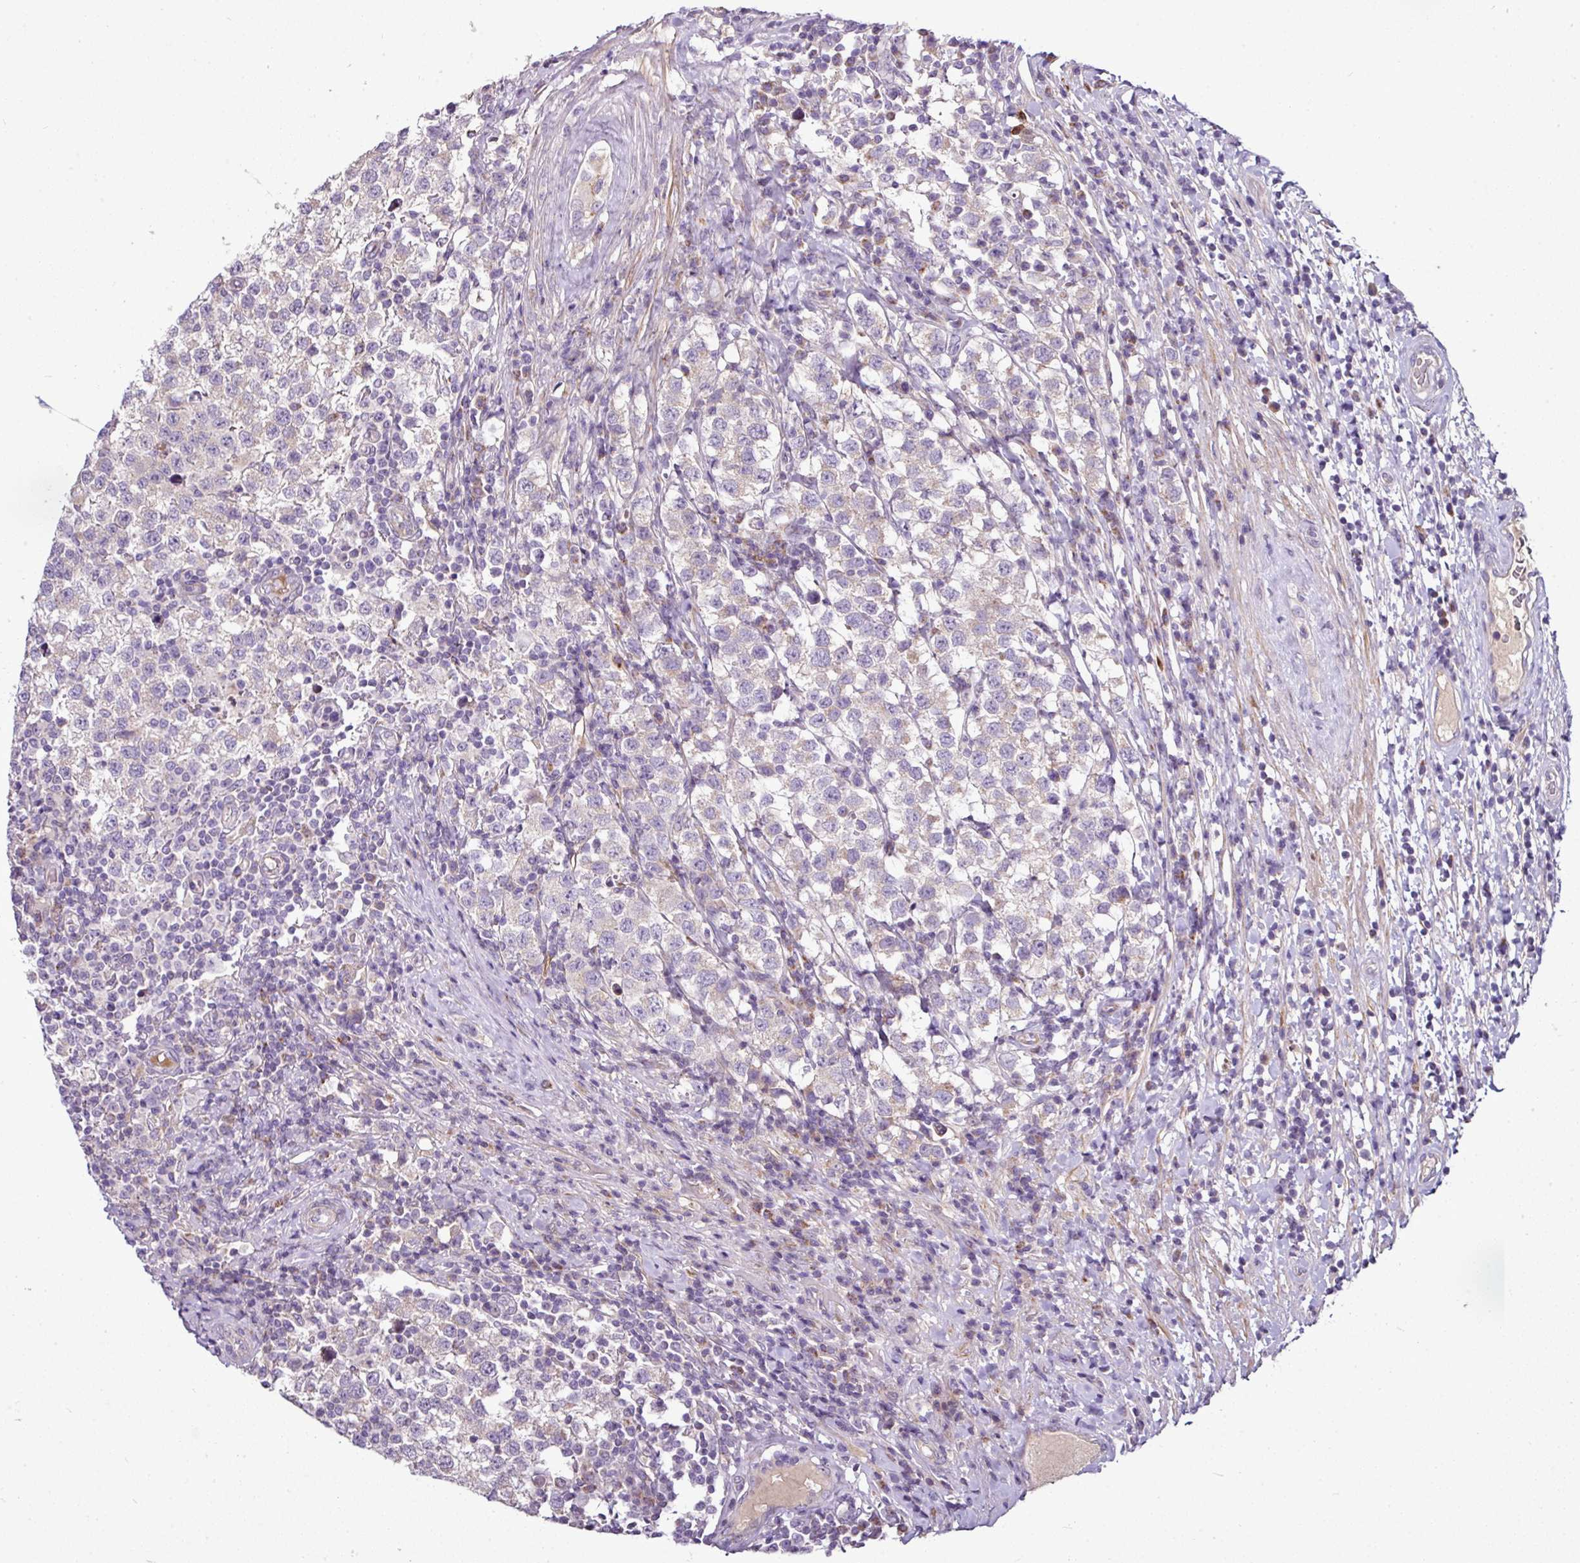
{"staining": {"intensity": "negative", "quantity": "none", "location": "none"}, "tissue": "testis cancer", "cell_type": "Tumor cells", "image_type": "cancer", "snomed": [{"axis": "morphology", "description": "Seminoma, NOS"}, {"axis": "topography", "description": "Testis"}], "caption": "IHC micrograph of neoplastic tissue: testis cancer stained with DAB (3,3'-diaminobenzidine) demonstrates no significant protein expression in tumor cells.", "gene": "GAN", "patient": {"sex": "male", "age": 34}}